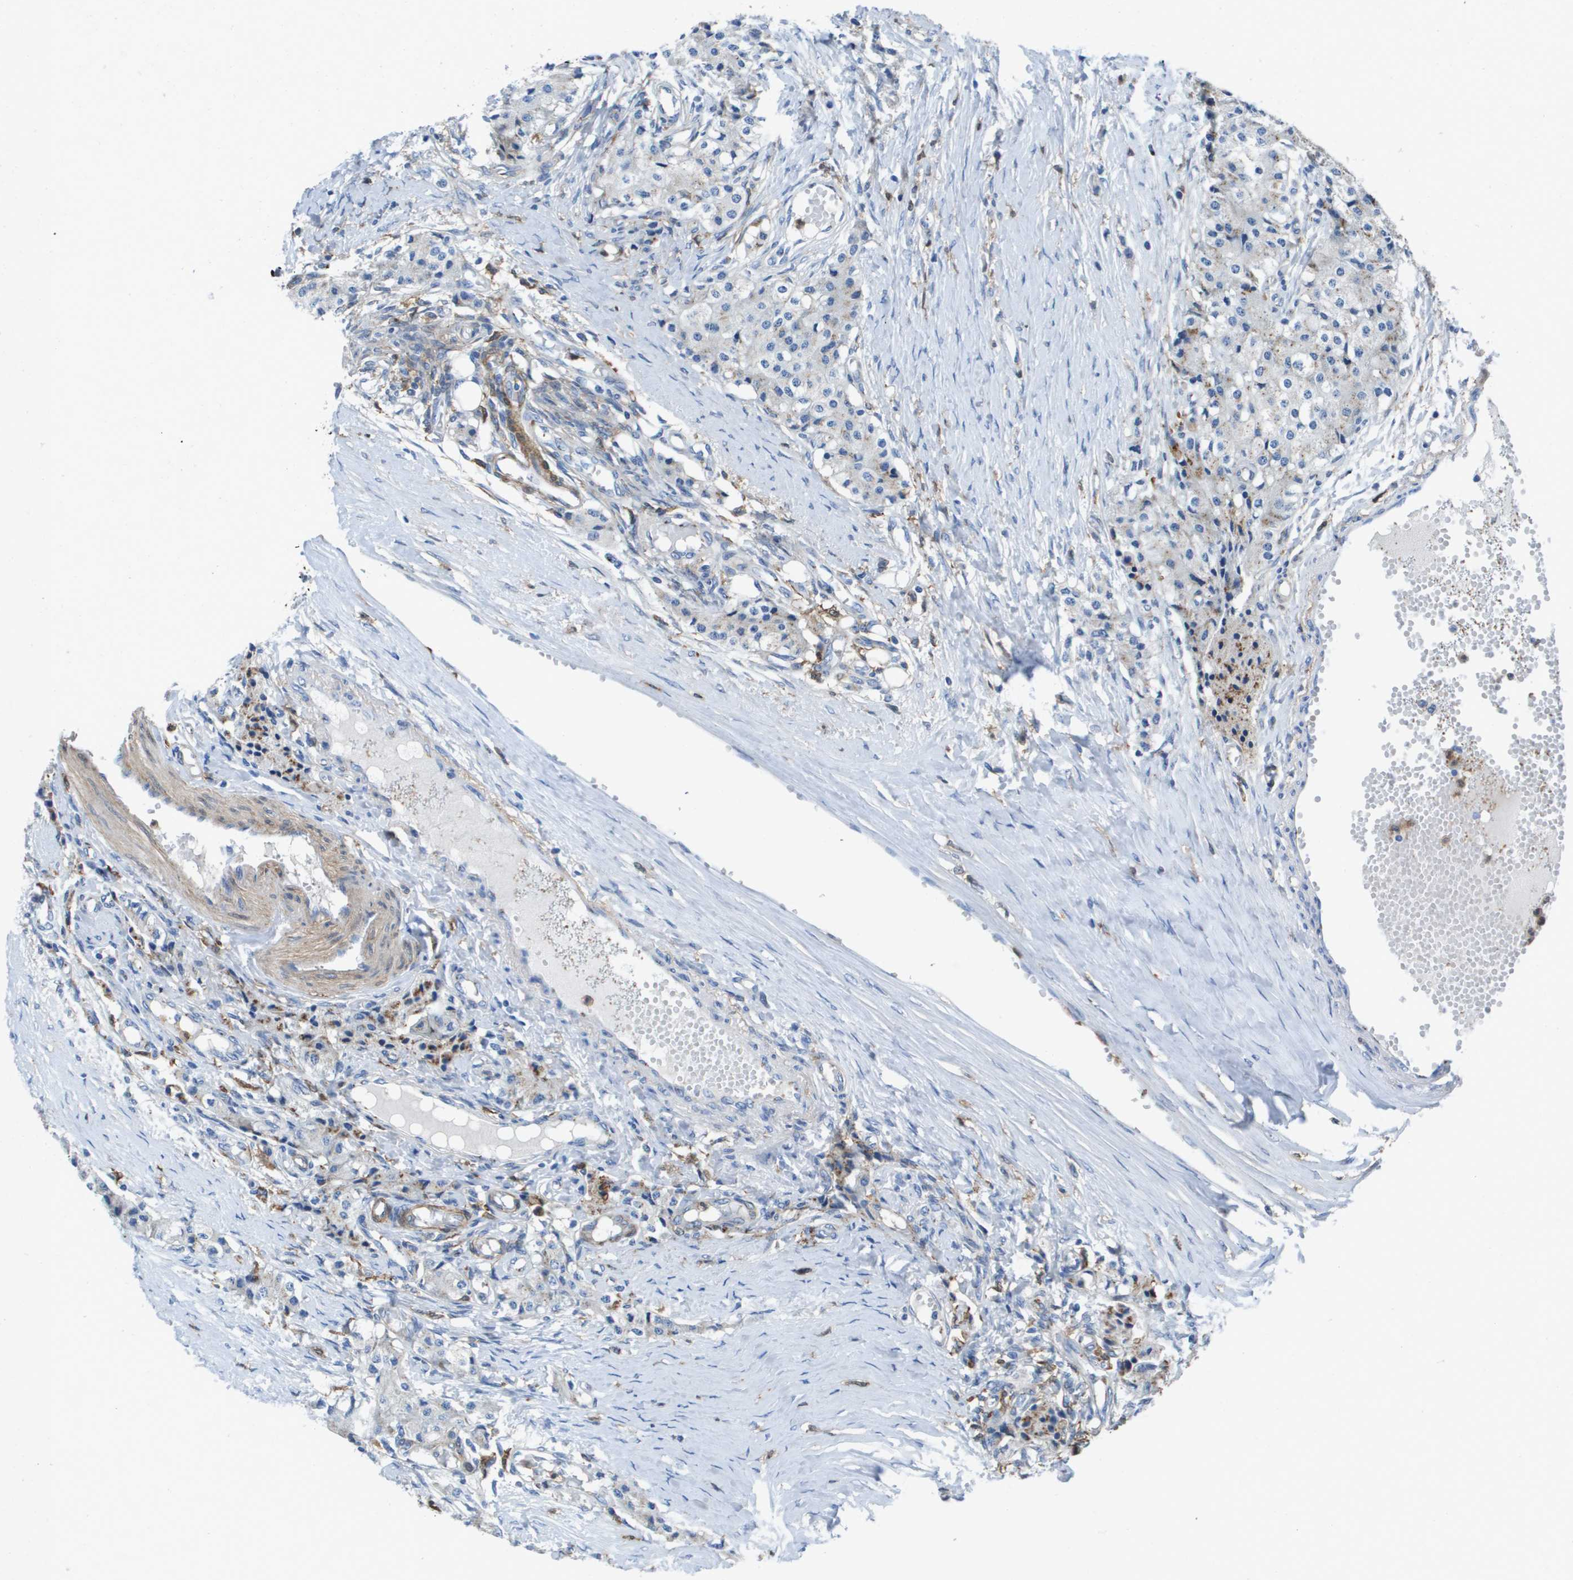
{"staining": {"intensity": "weak", "quantity": "<25%", "location": "cytoplasmic/membranous"}, "tissue": "carcinoid", "cell_type": "Tumor cells", "image_type": "cancer", "snomed": [{"axis": "morphology", "description": "Carcinoid, malignant, NOS"}, {"axis": "topography", "description": "Colon"}], "caption": "High magnification brightfield microscopy of carcinoid stained with DAB (3,3'-diaminobenzidine) (brown) and counterstained with hematoxylin (blue): tumor cells show no significant positivity.", "gene": "SLC37A2", "patient": {"sex": "female", "age": 52}}